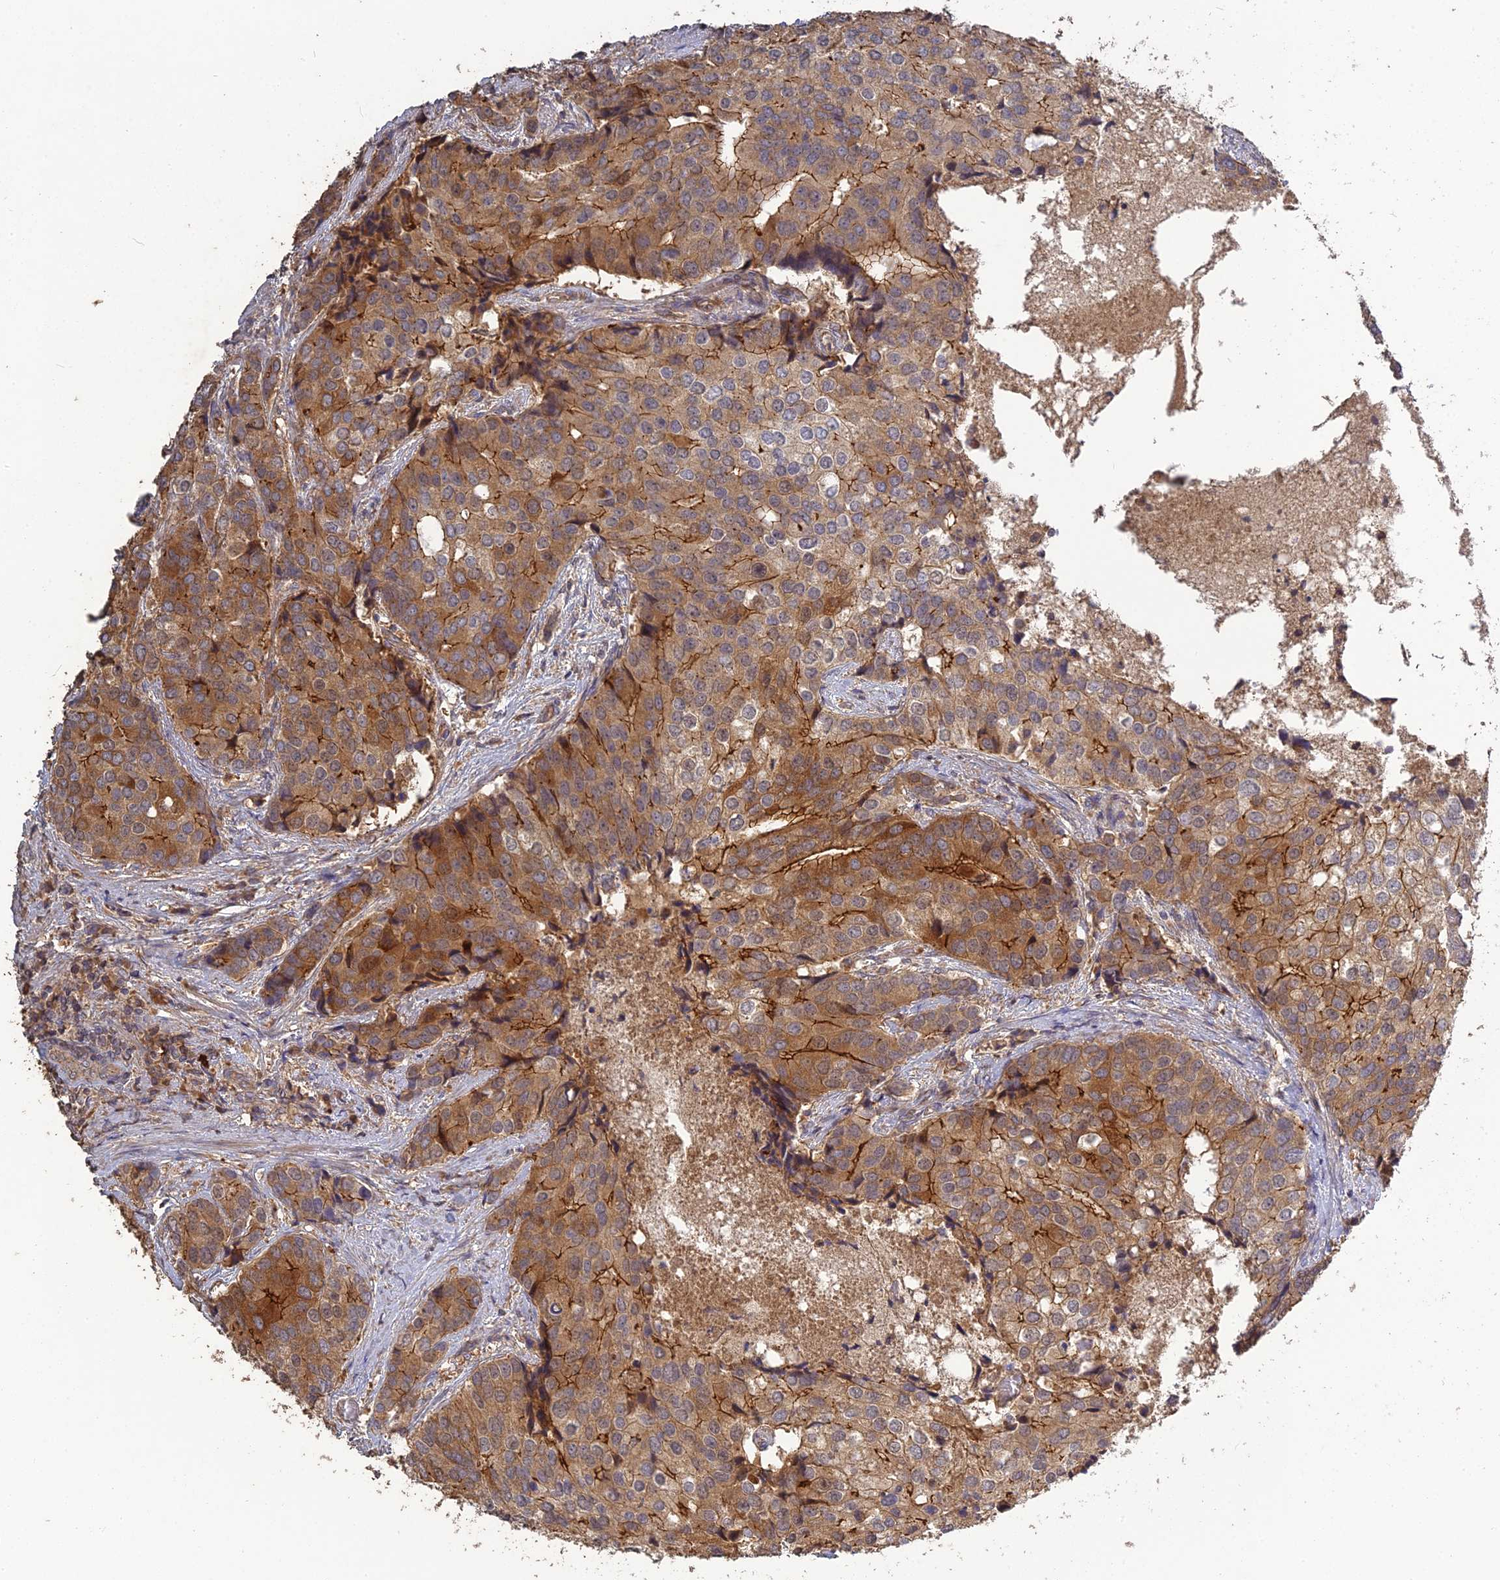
{"staining": {"intensity": "strong", "quantity": ">75%", "location": "cytoplasmic/membranous"}, "tissue": "prostate cancer", "cell_type": "Tumor cells", "image_type": "cancer", "snomed": [{"axis": "morphology", "description": "Adenocarcinoma, High grade"}, {"axis": "topography", "description": "Prostate"}], "caption": "A histopathology image of human prostate cancer stained for a protein exhibits strong cytoplasmic/membranous brown staining in tumor cells.", "gene": "ARHGAP40", "patient": {"sex": "male", "age": 62}}